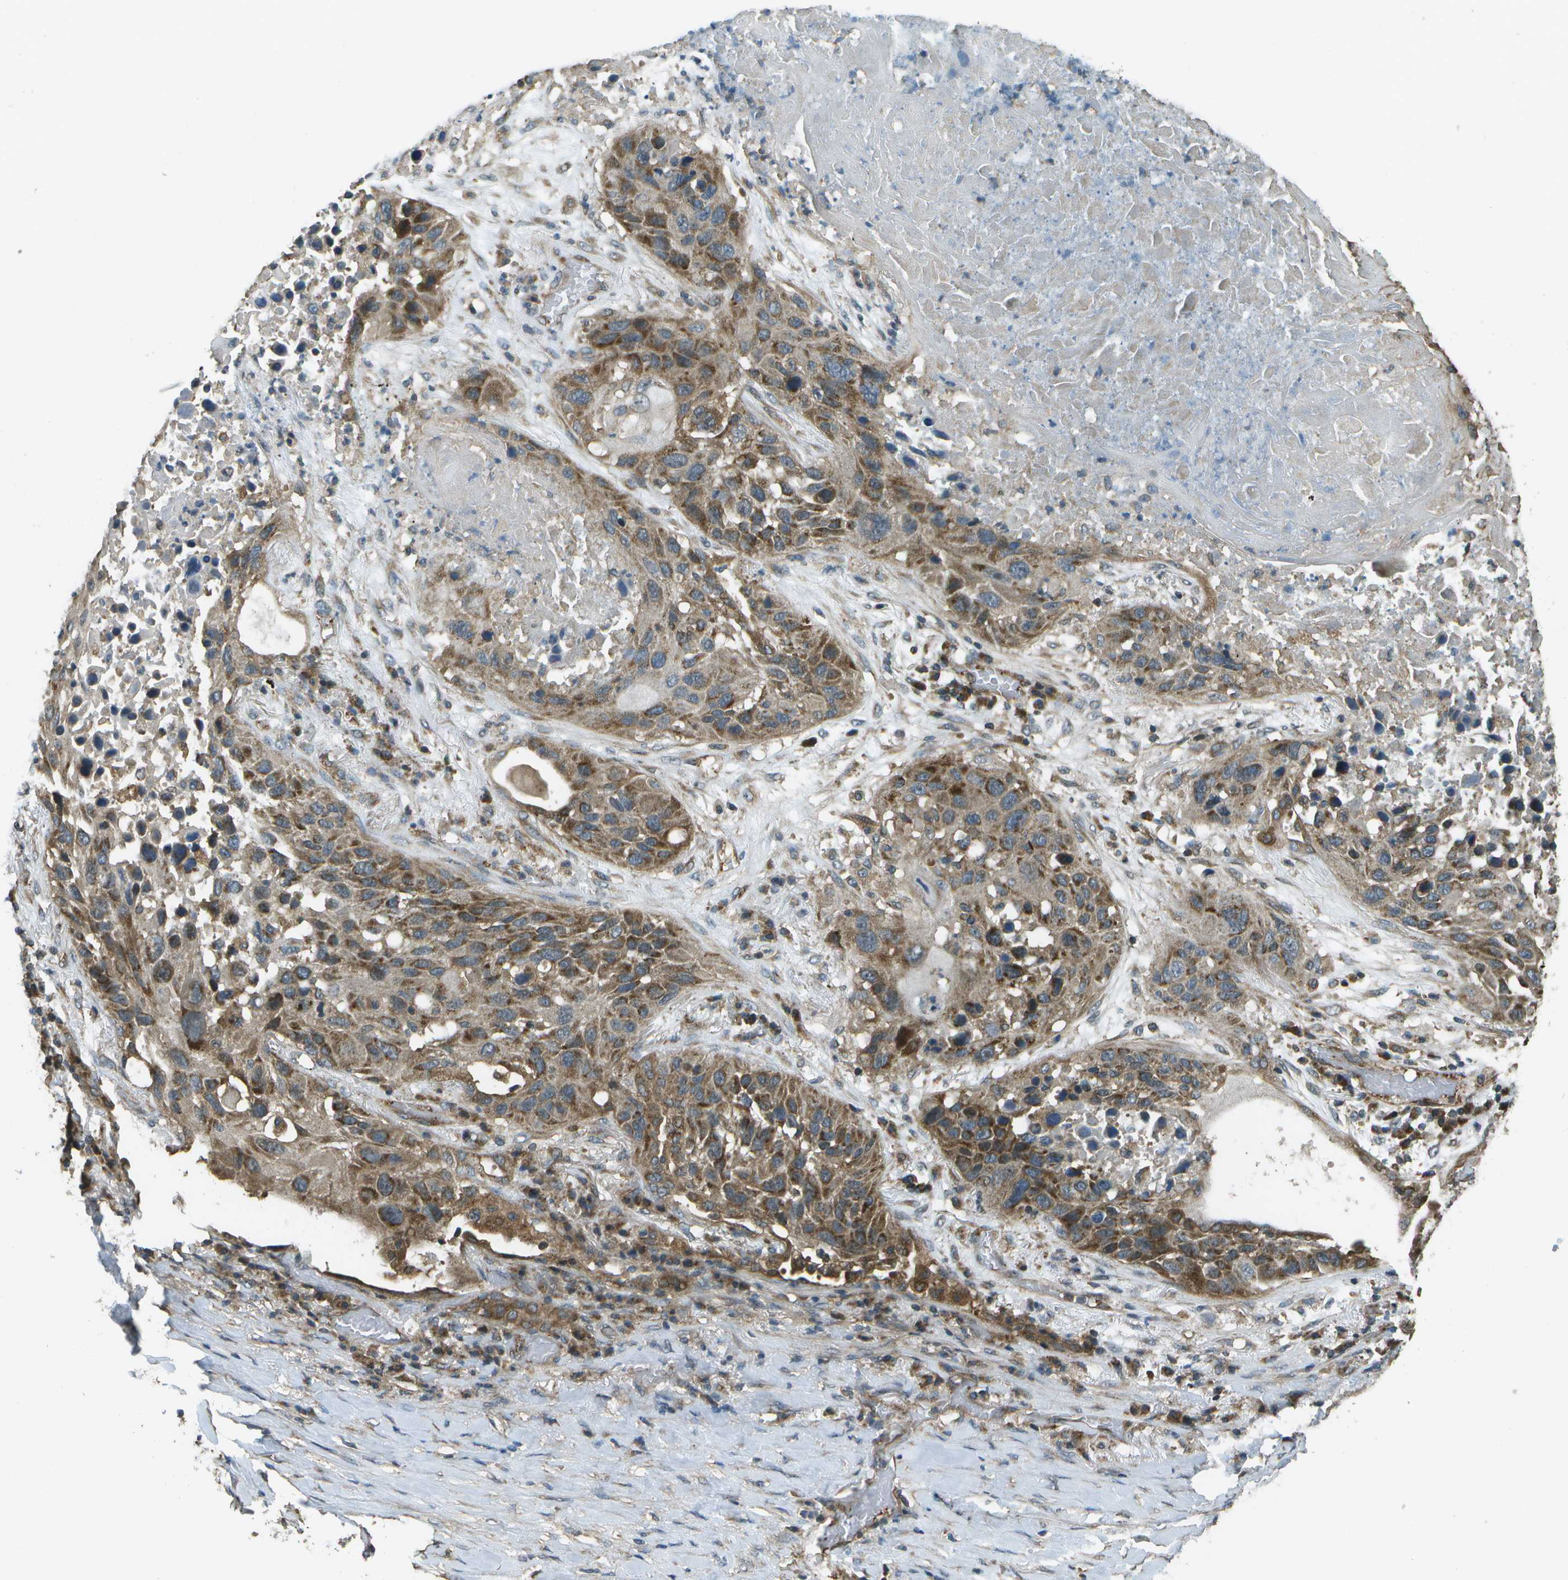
{"staining": {"intensity": "moderate", "quantity": ">75%", "location": "cytoplasmic/membranous"}, "tissue": "lung cancer", "cell_type": "Tumor cells", "image_type": "cancer", "snomed": [{"axis": "morphology", "description": "Squamous cell carcinoma, NOS"}, {"axis": "topography", "description": "Lung"}], "caption": "This histopathology image displays immunohistochemistry (IHC) staining of lung squamous cell carcinoma, with medium moderate cytoplasmic/membranous staining in approximately >75% of tumor cells.", "gene": "PLPBP", "patient": {"sex": "male", "age": 57}}